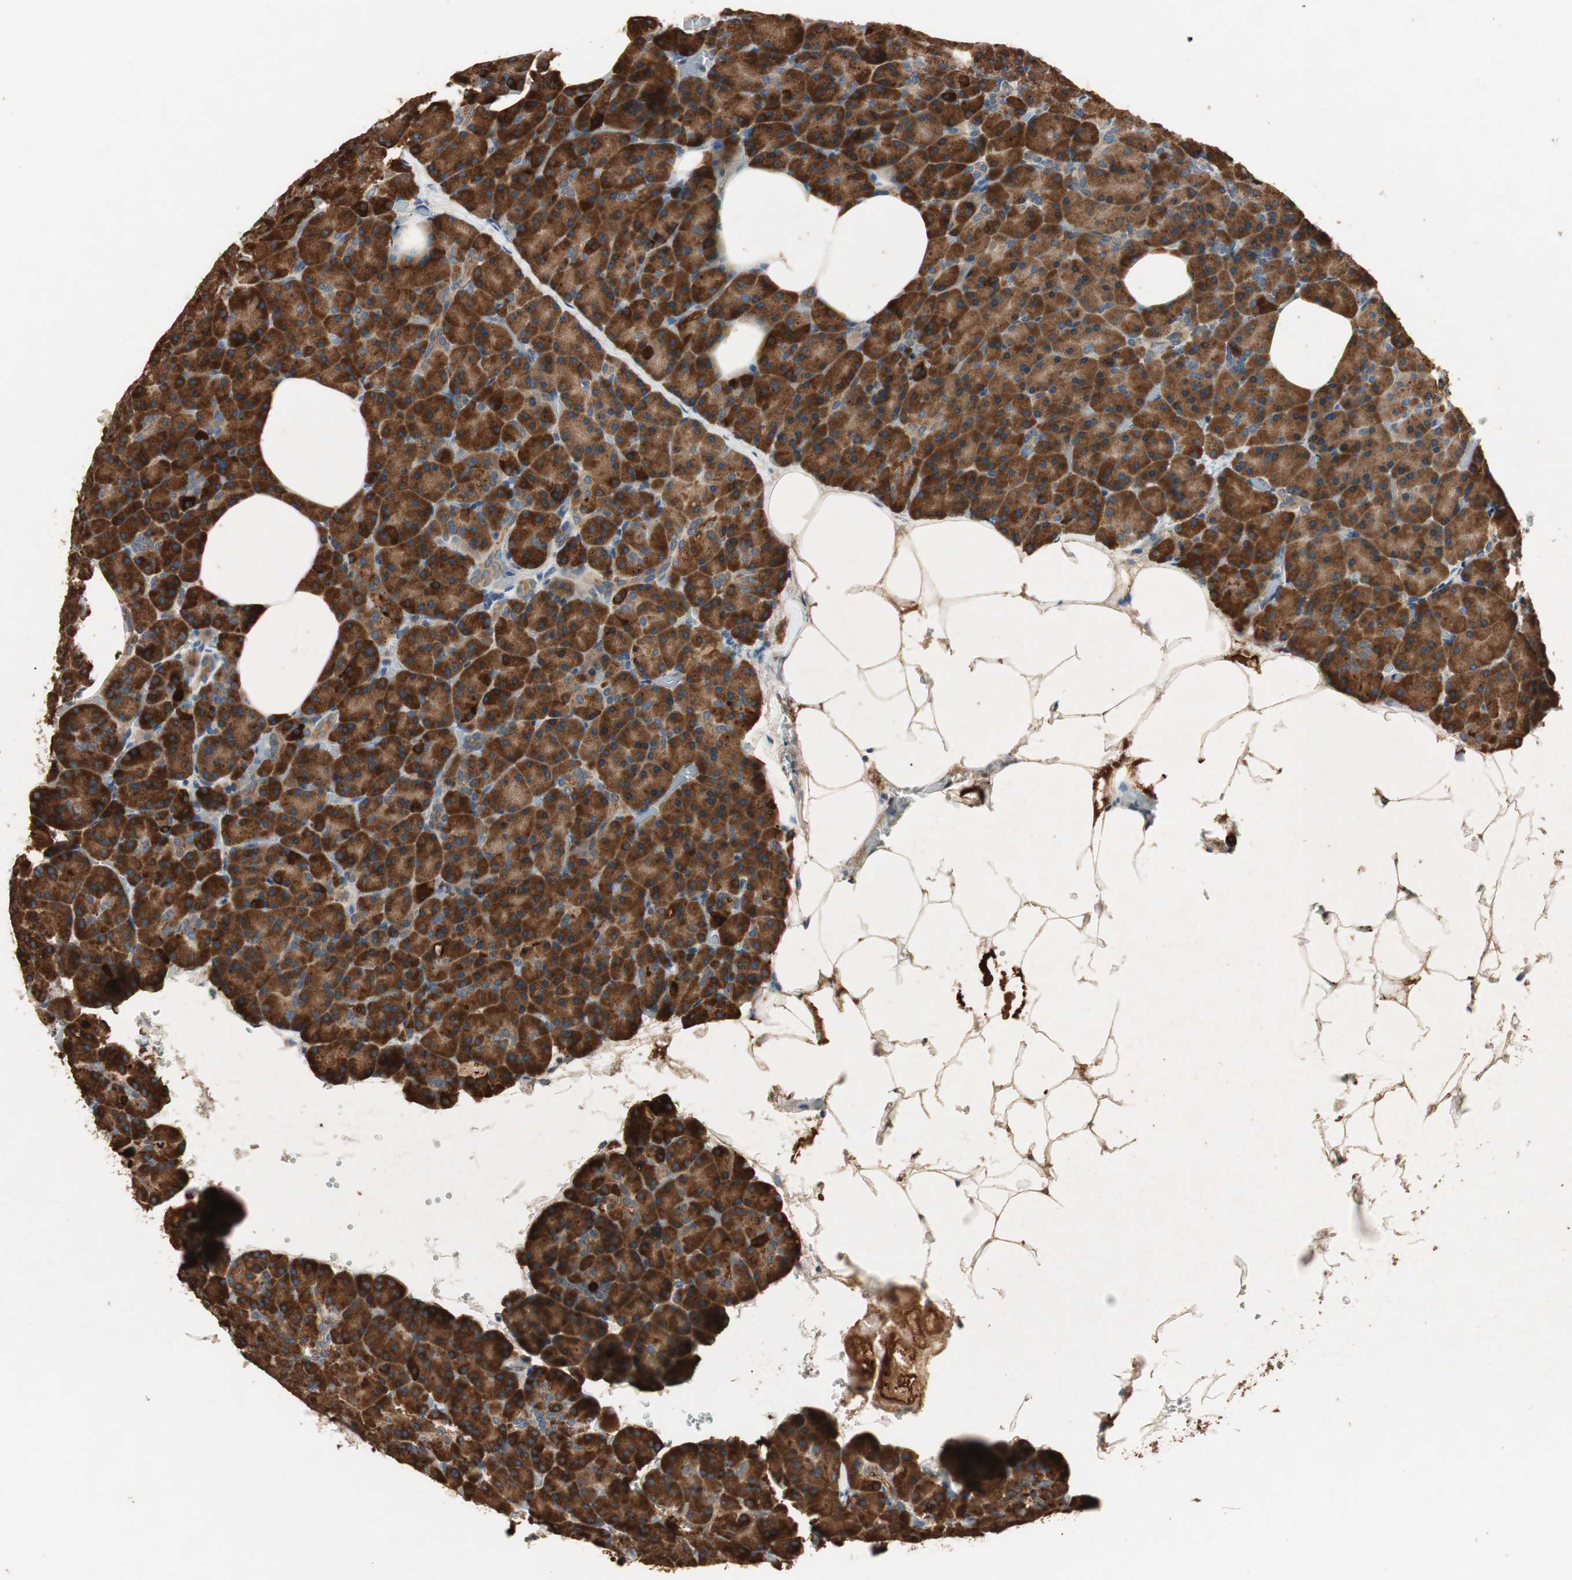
{"staining": {"intensity": "strong", "quantity": ">75%", "location": "cytoplasmic/membranous"}, "tissue": "pancreas", "cell_type": "Exocrine glandular cells", "image_type": "normal", "snomed": [{"axis": "morphology", "description": "Normal tissue, NOS"}, {"axis": "topography", "description": "Pancreas"}], "caption": "Protein expression analysis of normal pancreas exhibits strong cytoplasmic/membranous staining in approximately >75% of exocrine glandular cells.", "gene": "HPN", "patient": {"sex": "female", "age": 35}}